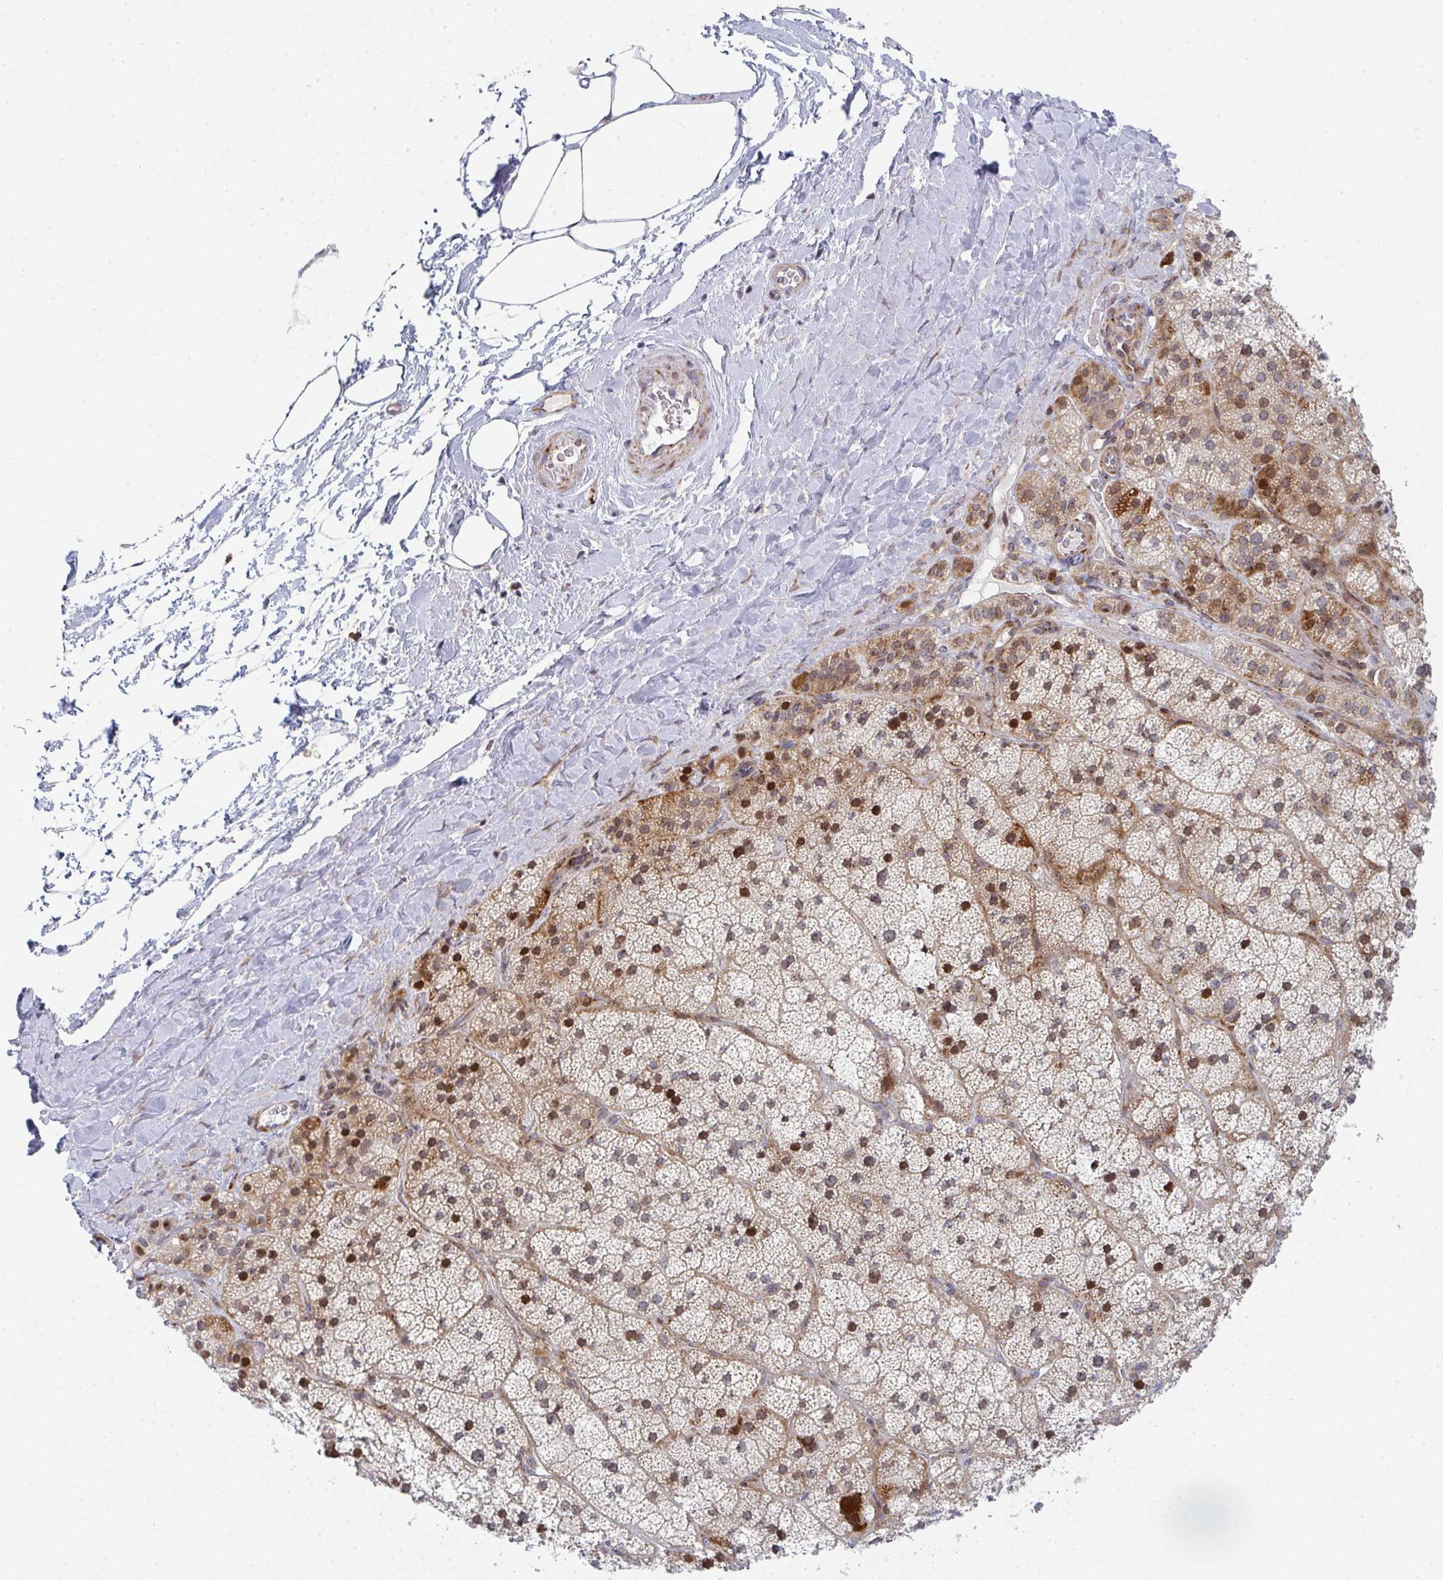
{"staining": {"intensity": "moderate", "quantity": ">75%", "location": "cytoplasmic/membranous,nuclear"}, "tissue": "adrenal gland", "cell_type": "Glandular cells", "image_type": "normal", "snomed": [{"axis": "morphology", "description": "Normal tissue, NOS"}, {"axis": "topography", "description": "Adrenal gland"}], "caption": "A medium amount of moderate cytoplasmic/membranous,nuclear expression is identified in approximately >75% of glandular cells in normal adrenal gland.", "gene": "PRKCH", "patient": {"sex": "male", "age": 57}}